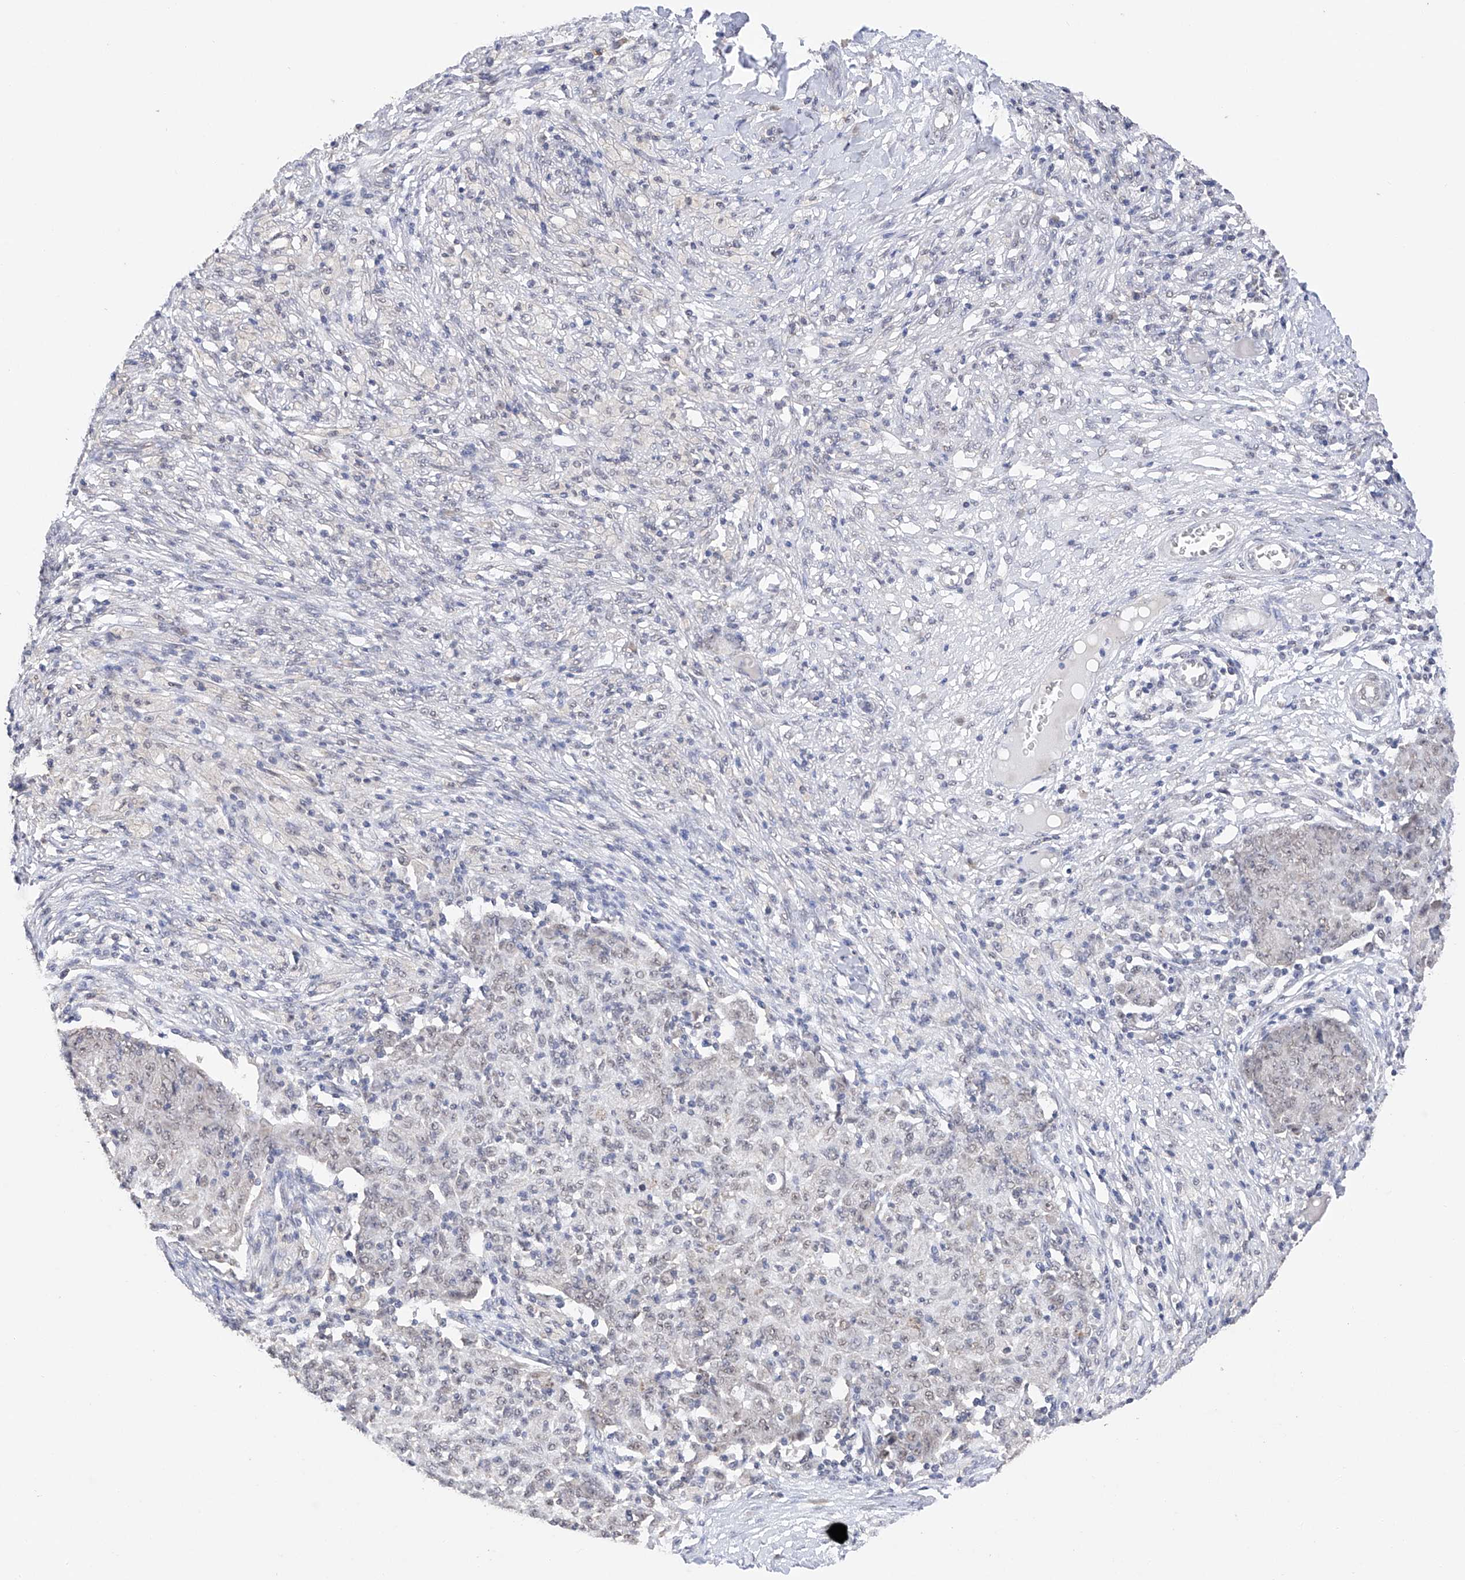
{"staining": {"intensity": "negative", "quantity": "none", "location": "none"}, "tissue": "ovarian cancer", "cell_type": "Tumor cells", "image_type": "cancer", "snomed": [{"axis": "morphology", "description": "Carcinoma, endometroid"}, {"axis": "topography", "description": "Ovary"}], "caption": "IHC of ovarian endometroid carcinoma exhibits no staining in tumor cells. (Immunohistochemistry (ihc), brightfield microscopy, high magnification).", "gene": "DMAP1", "patient": {"sex": "female", "age": 42}}